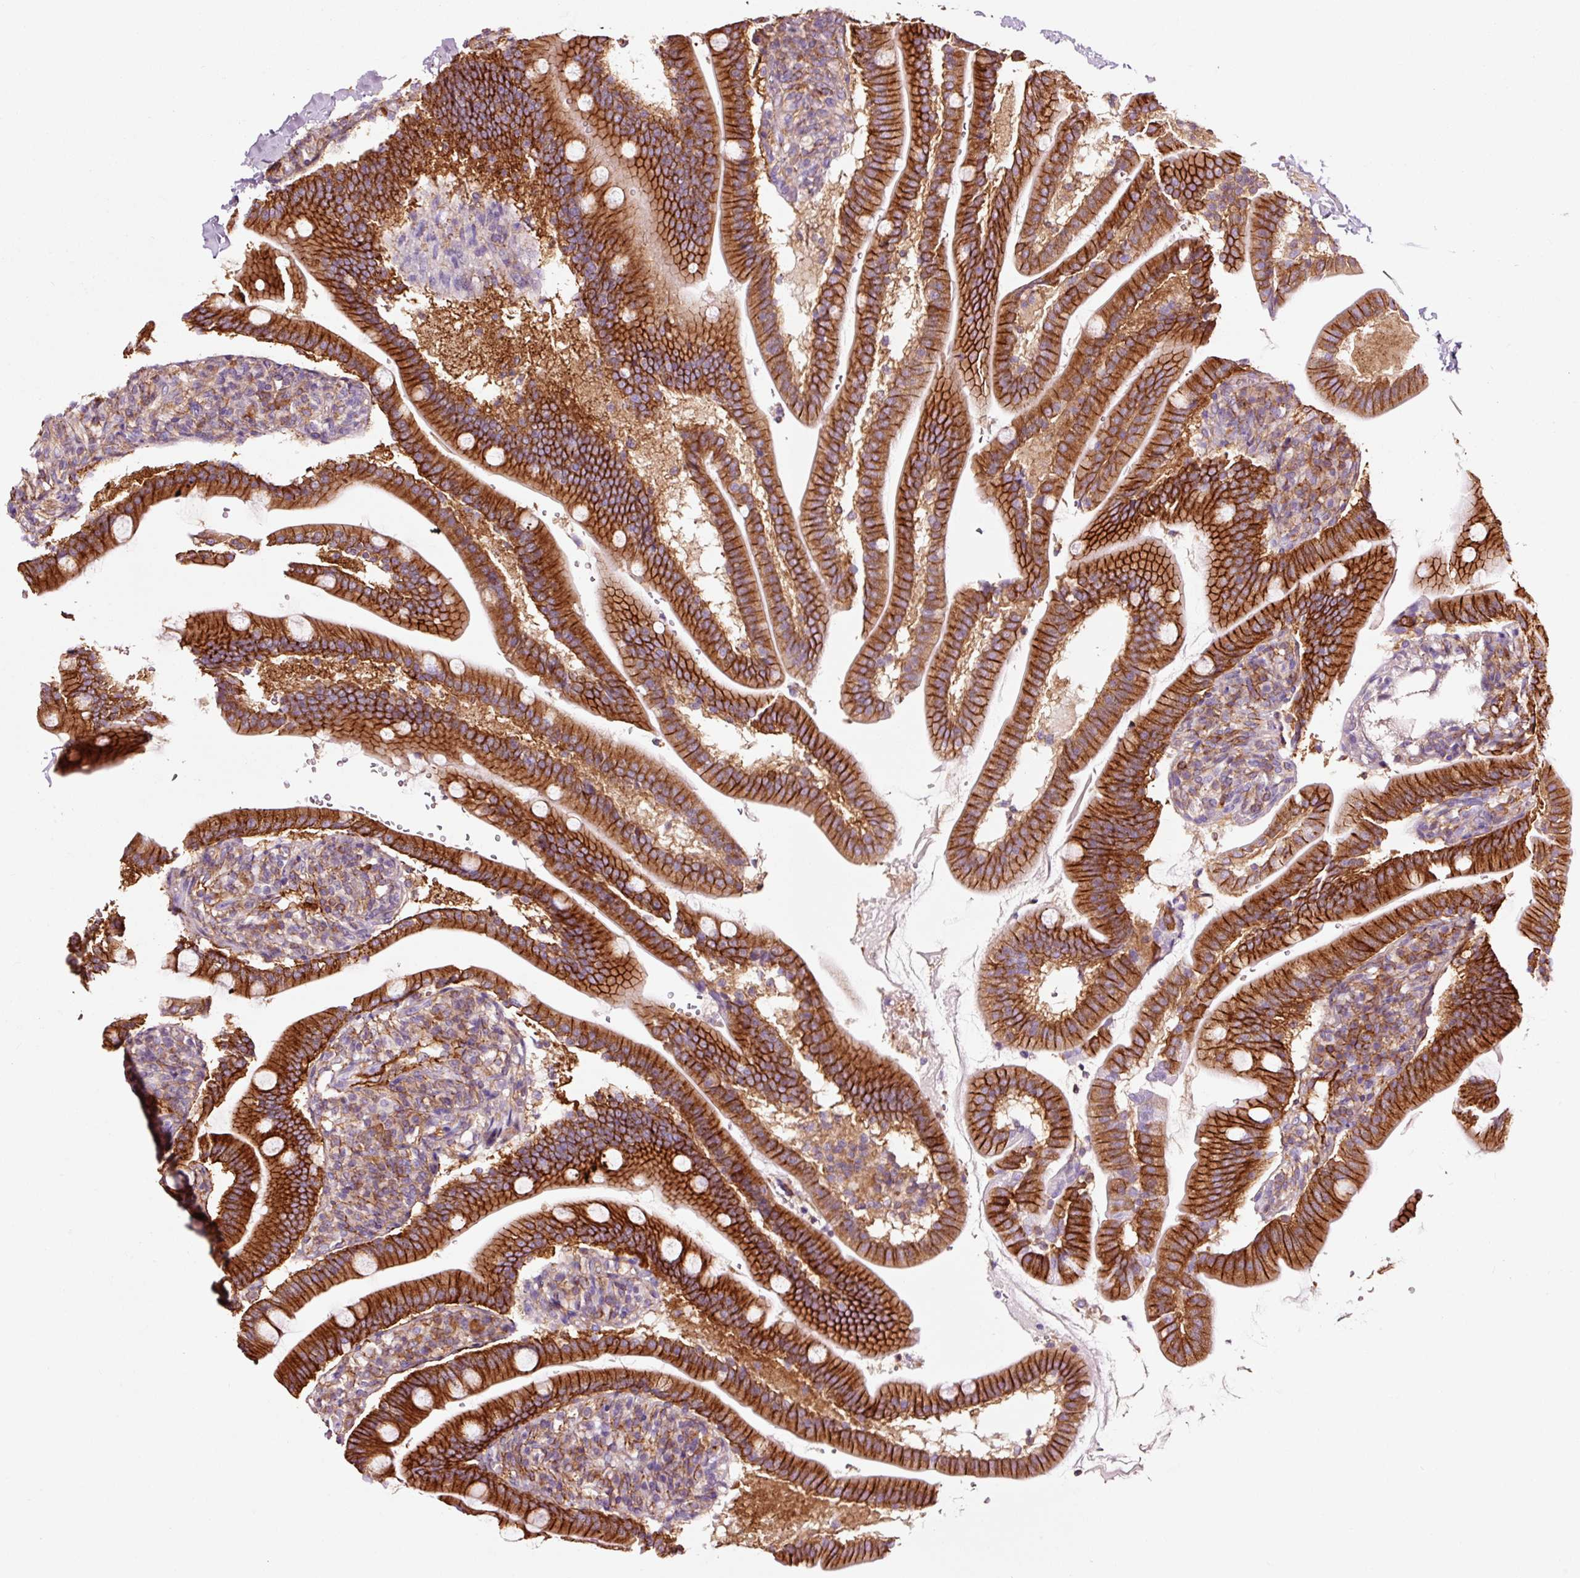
{"staining": {"intensity": "strong", "quantity": ">75%", "location": "cytoplasmic/membranous"}, "tissue": "duodenum", "cell_type": "Glandular cells", "image_type": "normal", "snomed": [{"axis": "morphology", "description": "Normal tissue, NOS"}, {"axis": "topography", "description": "Duodenum"}], "caption": "Normal duodenum demonstrates strong cytoplasmic/membranous staining in about >75% of glandular cells, visualized by immunohistochemistry. The staining is performed using DAB brown chromogen to label protein expression. The nuclei are counter-stained blue using hematoxylin.", "gene": "ADD3", "patient": {"sex": "female", "age": 67}}